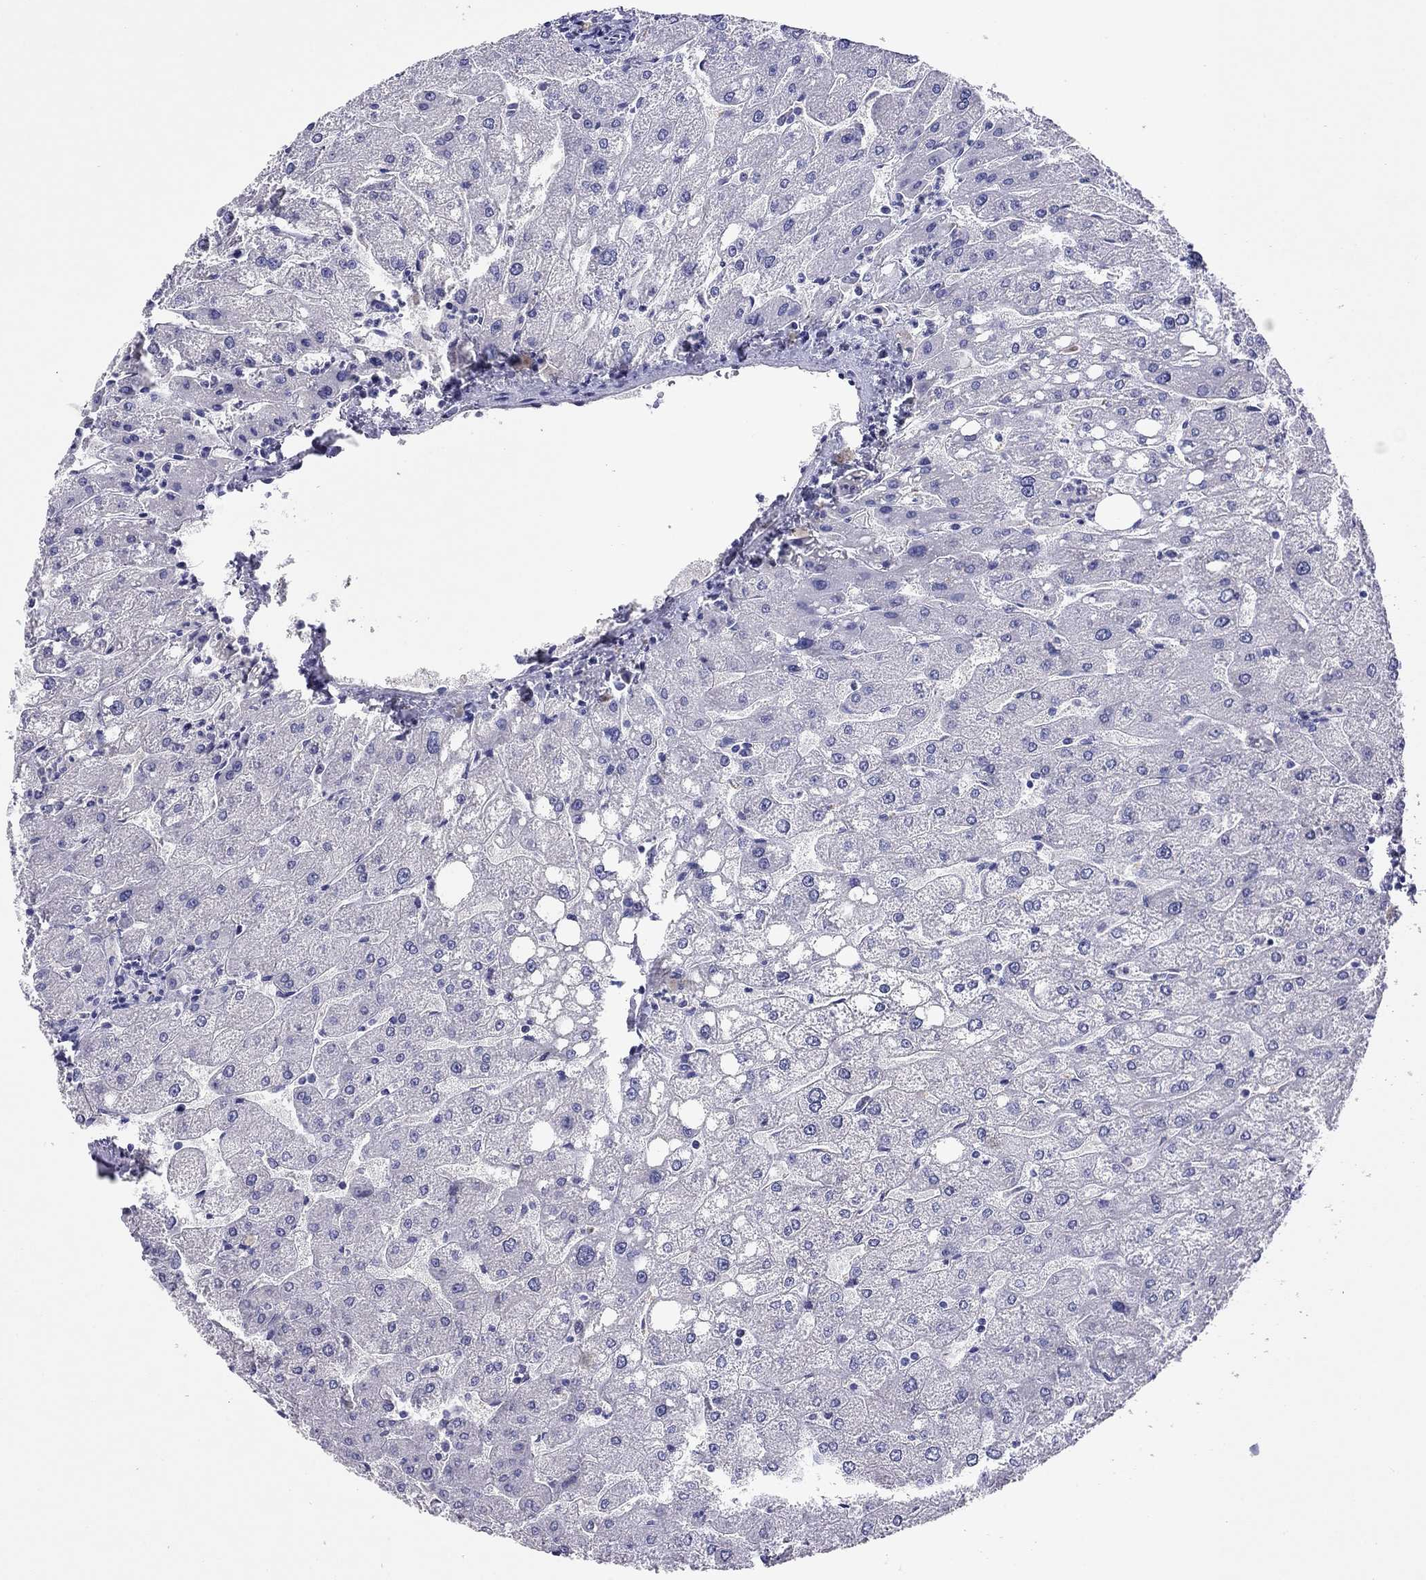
{"staining": {"intensity": "negative", "quantity": "none", "location": "none"}, "tissue": "liver", "cell_type": "Cholangiocytes", "image_type": "normal", "snomed": [{"axis": "morphology", "description": "Normal tissue, NOS"}, {"axis": "topography", "description": "Liver"}], "caption": "IHC image of unremarkable human liver stained for a protein (brown), which displays no expression in cholangiocytes. (DAB immunohistochemistry, high magnification).", "gene": "CAPNS2", "patient": {"sex": "male", "age": 67}}